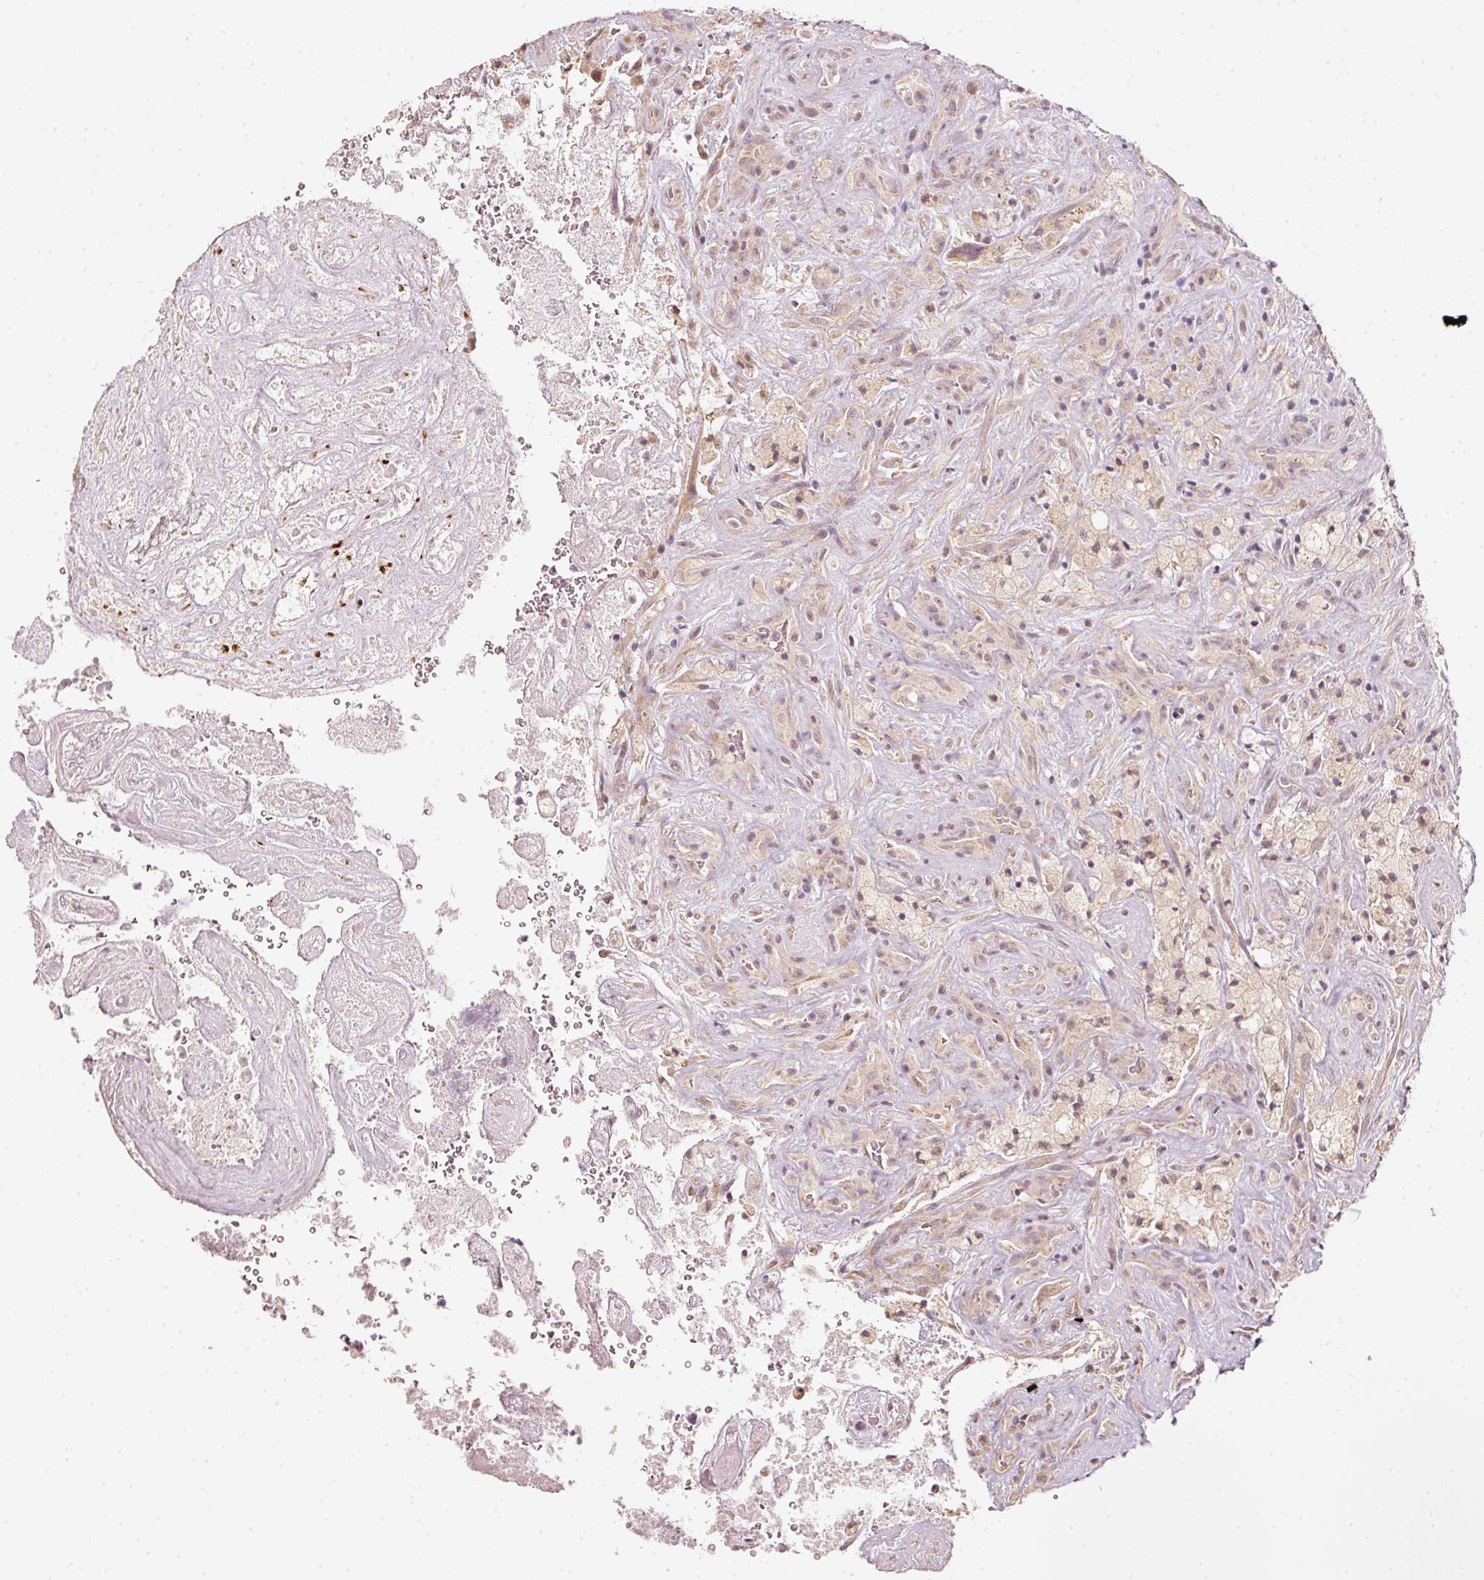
{"staining": {"intensity": "negative", "quantity": "none", "location": "none"}, "tissue": "glioma", "cell_type": "Tumor cells", "image_type": "cancer", "snomed": [{"axis": "morphology", "description": "Glioma, malignant, High grade"}, {"axis": "topography", "description": "Brain"}], "caption": "Photomicrograph shows no significant protein expression in tumor cells of high-grade glioma (malignant).", "gene": "ARHGAP22", "patient": {"sex": "male", "age": 69}}